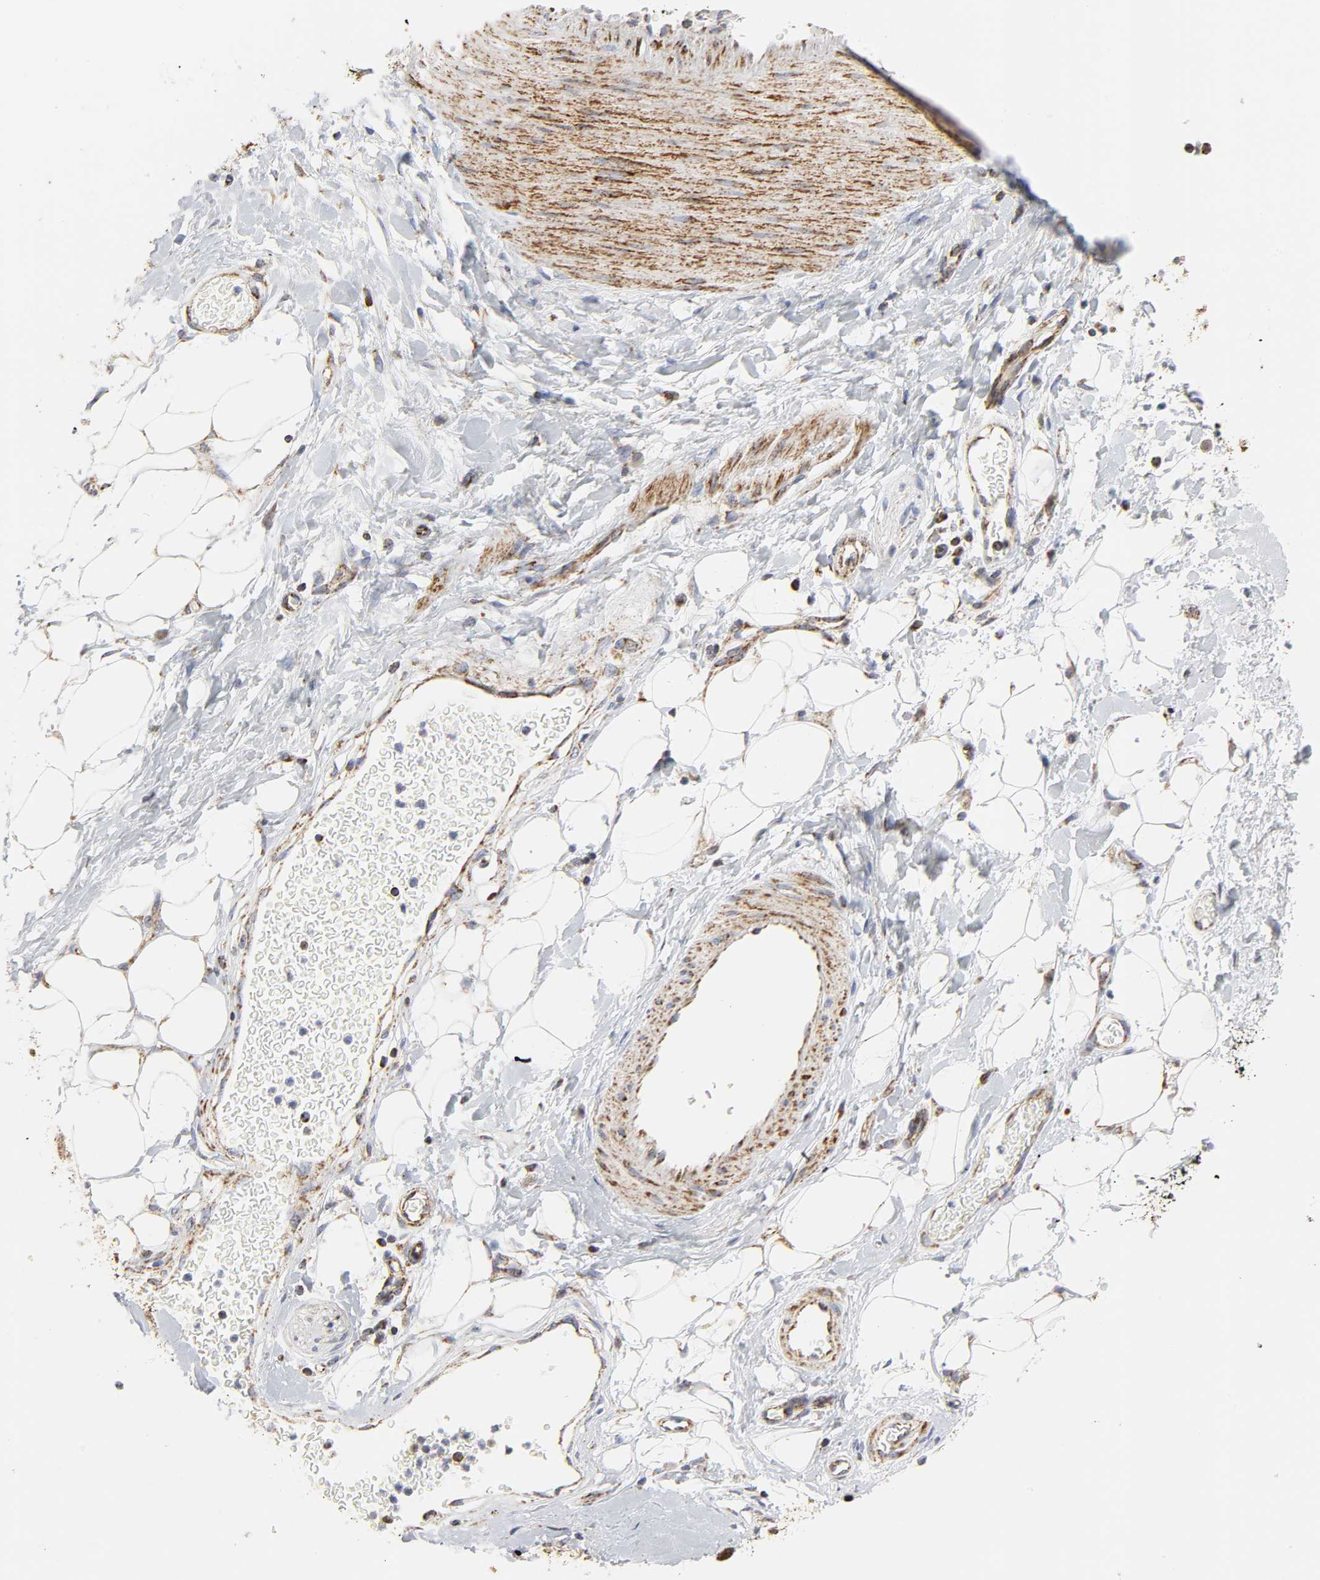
{"staining": {"intensity": "moderate", "quantity": "<25%", "location": "cytoplasmic/membranous"}, "tissue": "adipose tissue", "cell_type": "Adipocytes", "image_type": "normal", "snomed": [{"axis": "morphology", "description": "Normal tissue, NOS"}, {"axis": "morphology", "description": "Urothelial carcinoma, High grade"}, {"axis": "topography", "description": "Vascular tissue"}, {"axis": "topography", "description": "Urinary bladder"}], "caption": "Immunohistochemistry histopathology image of unremarkable adipose tissue: adipose tissue stained using immunohistochemistry (IHC) exhibits low levels of moderate protein expression localized specifically in the cytoplasmic/membranous of adipocytes, appearing as a cytoplasmic/membranous brown color.", "gene": "CYCS", "patient": {"sex": "female", "age": 56}}